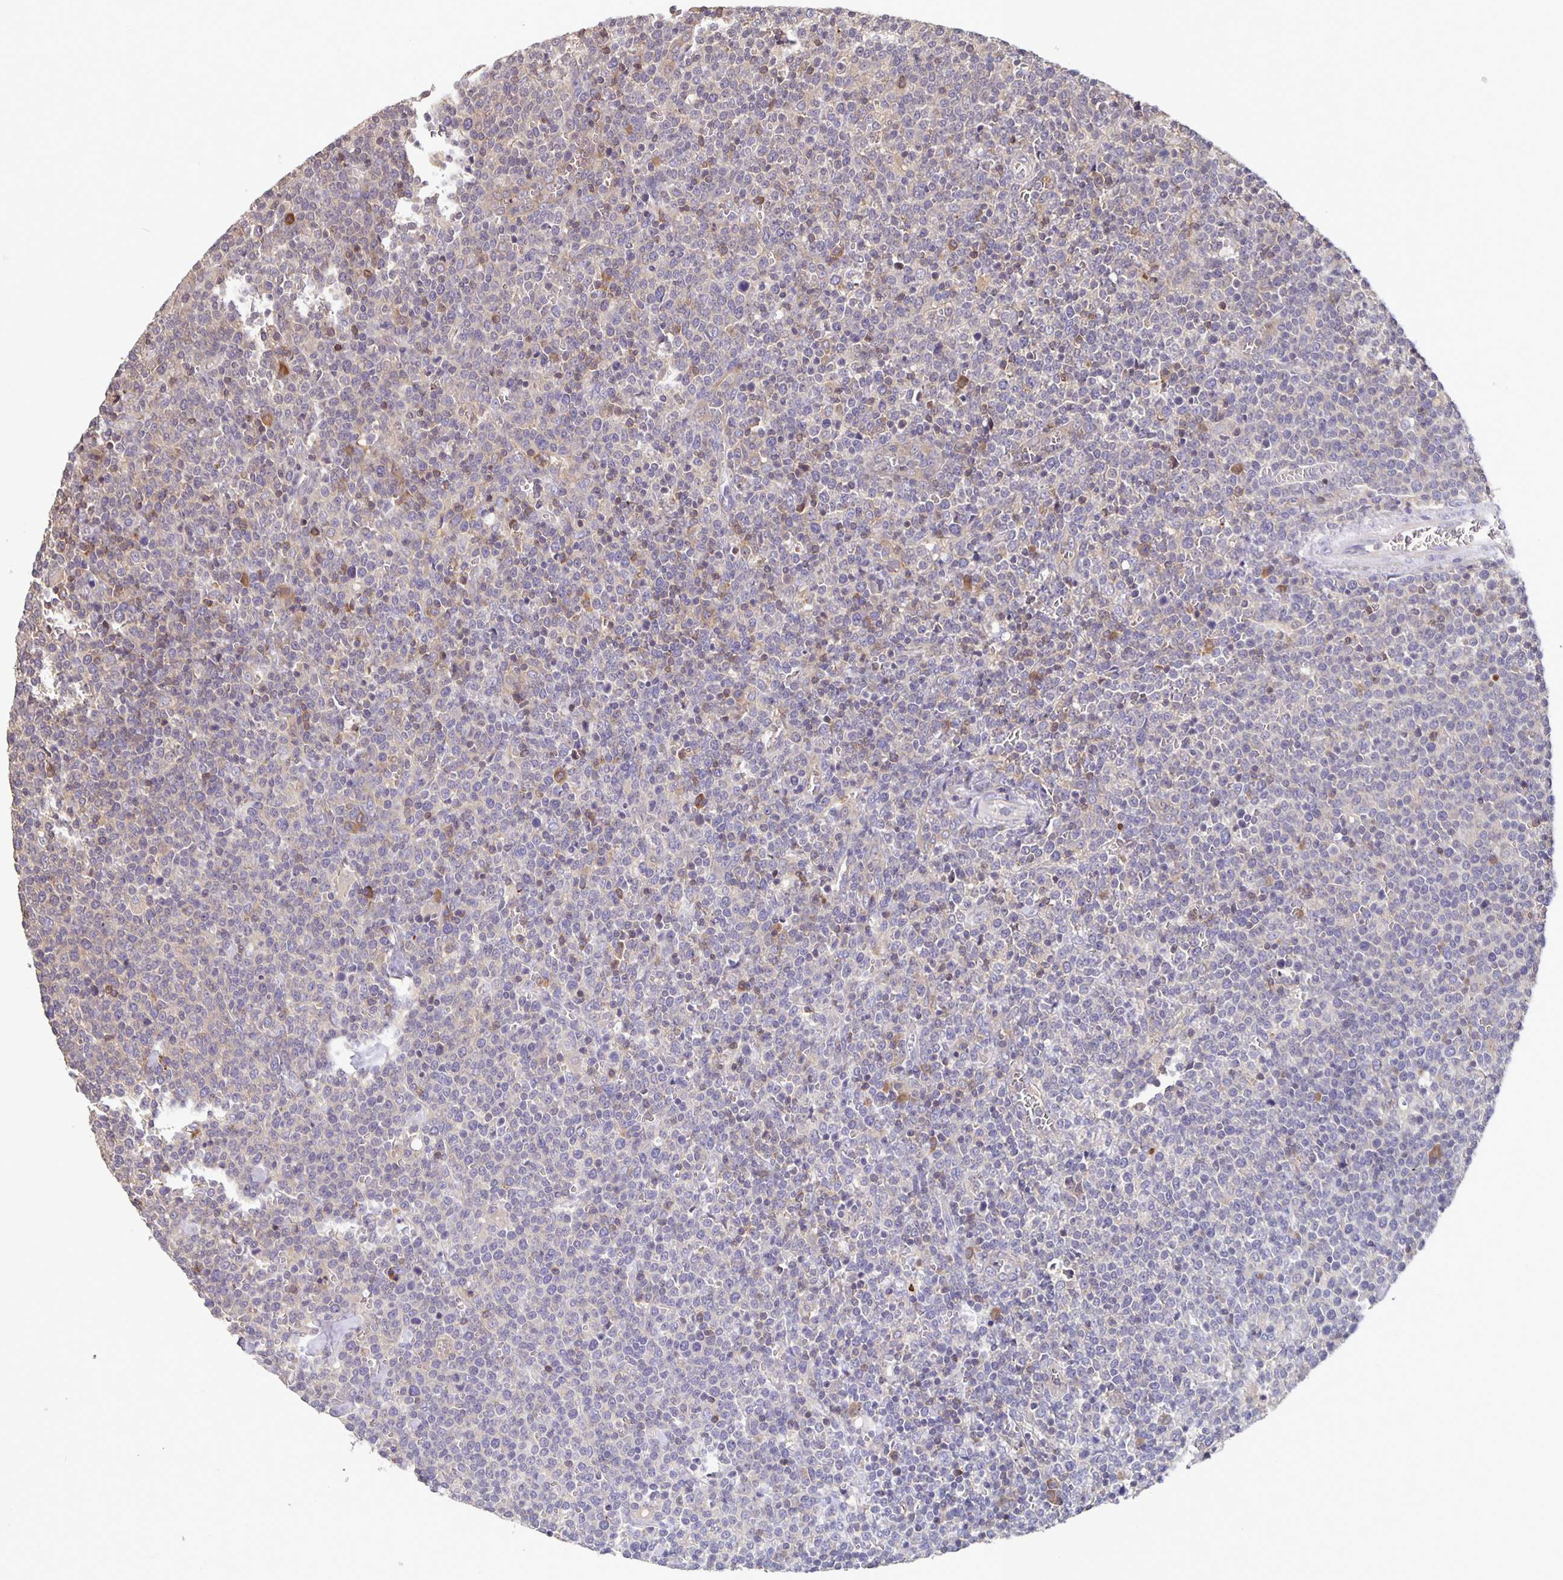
{"staining": {"intensity": "negative", "quantity": "none", "location": "none"}, "tissue": "lymphoma", "cell_type": "Tumor cells", "image_type": "cancer", "snomed": [{"axis": "morphology", "description": "Malignant lymphoma, non-Hodgkin's type, High grade"}, {"axis": "topography", "description": "Lymph node"}], "caption": "Tumor cells are negative for brown protein staining in lymphoma.", "gene": "FEM1C", "patient": {"sex": "male", "age": 61}}